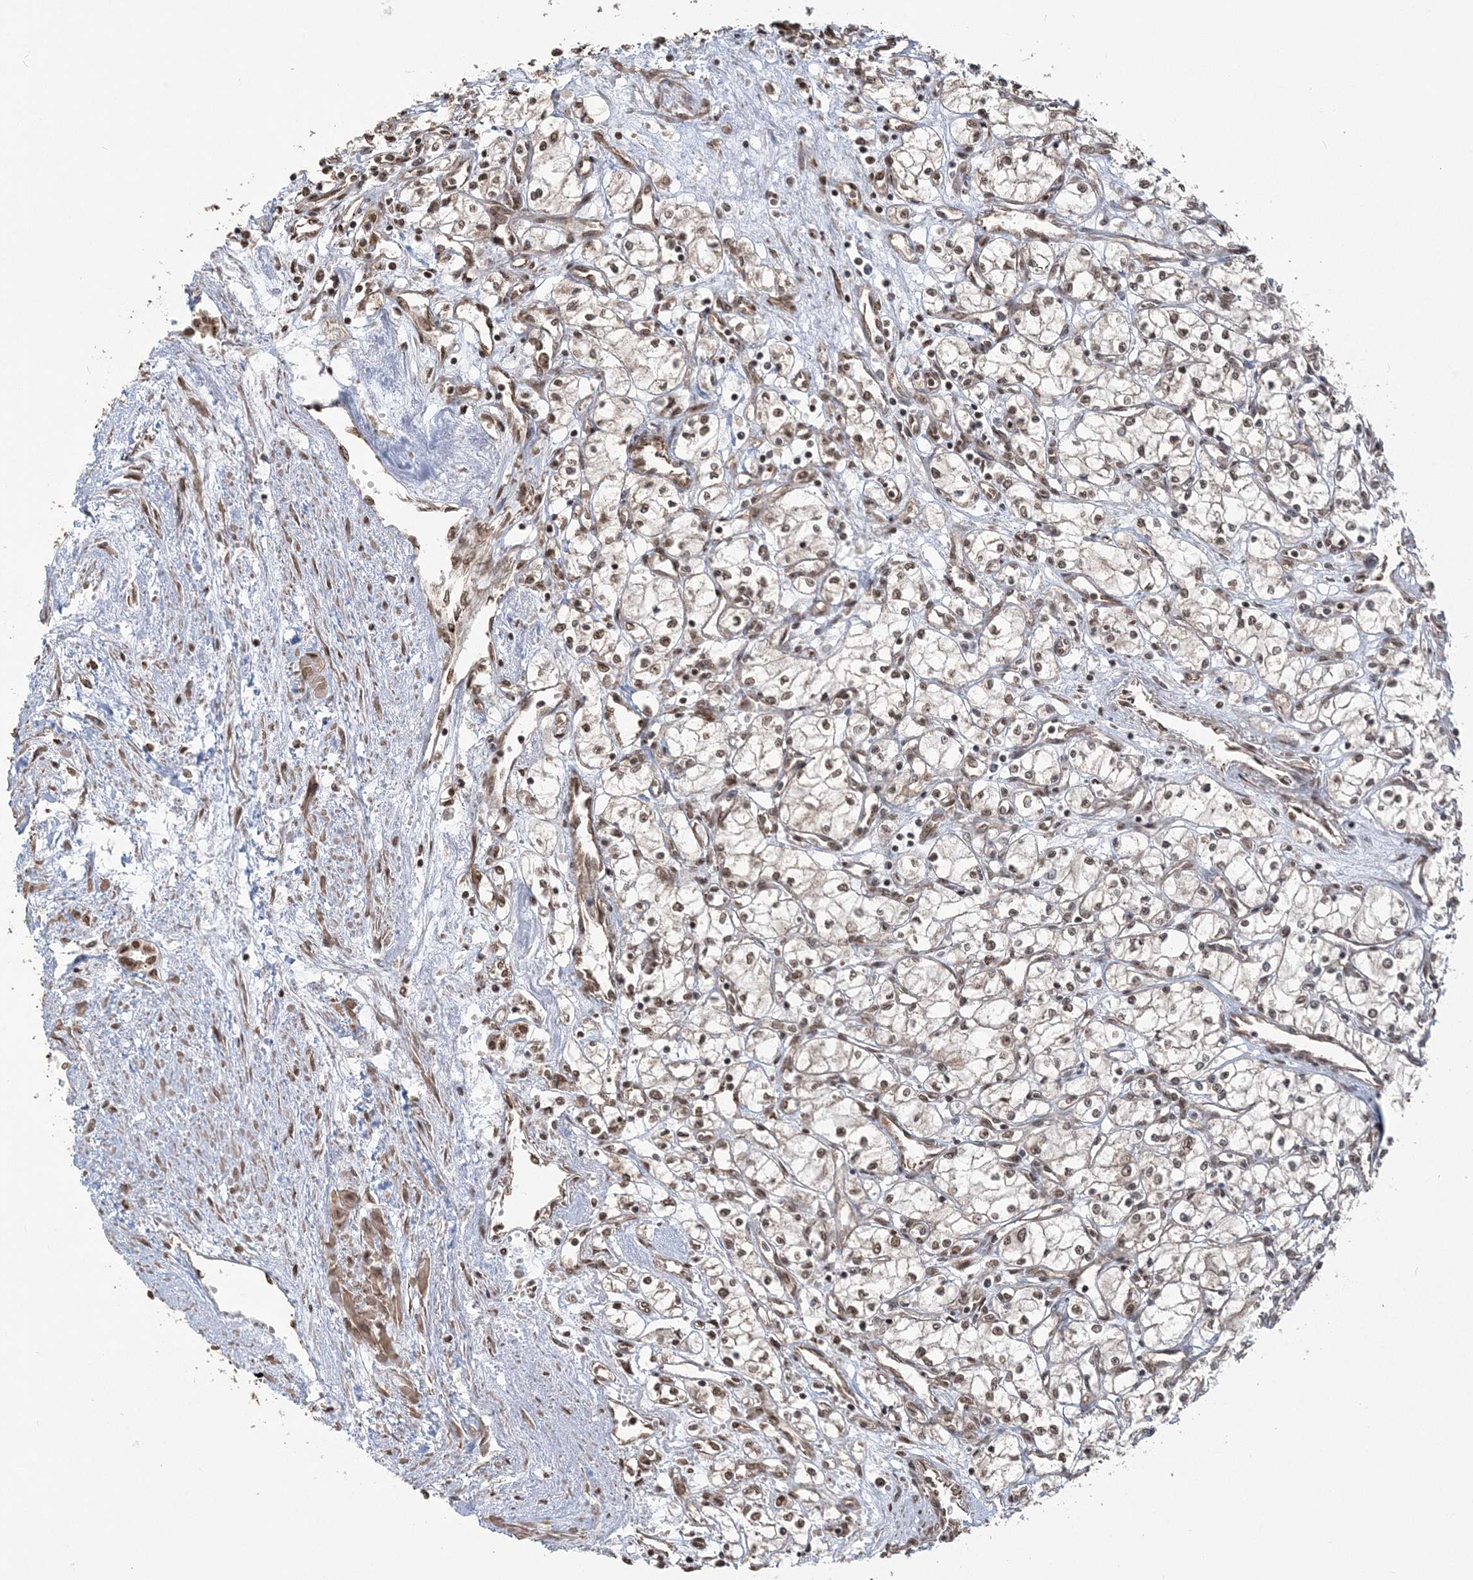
{"staining": {"intensity": "moderate", "quantity": ">75%", "location": "nuclear"}, "tissue": "renal cancer", "cell_type": "Tumor cells", "image_type": "cancer", "snomed": [{"axis": "morphology", "description": "Adenocarcinoma, NOS"}, {"axis": "topography", "description": "Kidney"}], "caption": "Moderate nuclear protein positivity is identified in approximately >75% of tumor cells in renal cancer. The protein is shown in brown color, while the nuclei are stained blue.", "gene": "ZNF839", "patient": {"sex": "male", "age": 59}}